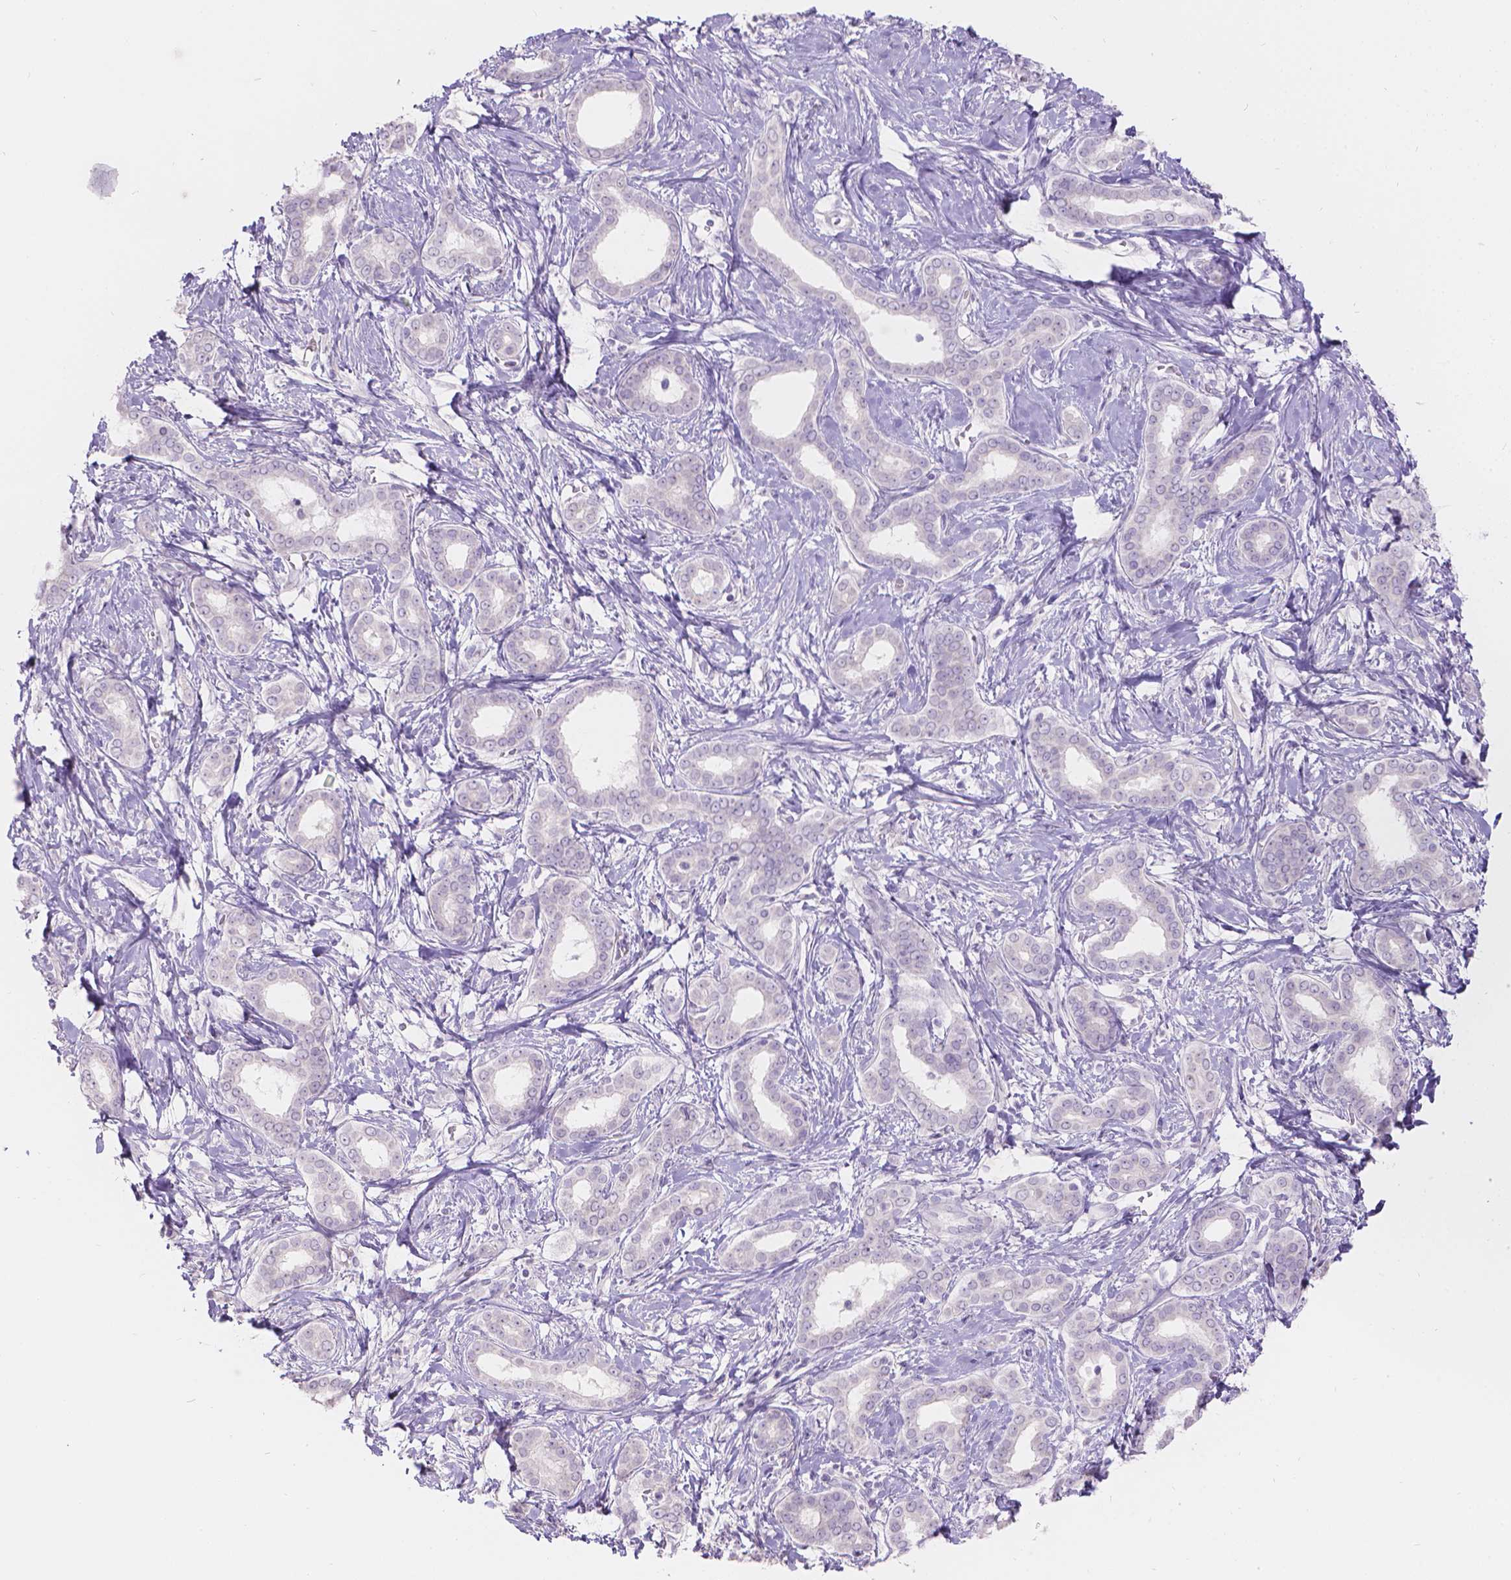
{"staining": {"intensity": "negative", "quantity": "none", "location": "none"}, "tissue": "liver cancer", "cell_type": "Tumor cells", "image_type": "cancer", "snomed": [{"axis": "morphology", "description": "Cholangiocarcinoma"}, {"axis": "topography", "description": "Liver"}], "caption": "The immunohistochemistry histopathology image has no significant positivity in tumor cells of cholangiocarcinoma (liver) tissue.", "gene": "HTN3", "patient": {"sex": "female", "age": 47}}